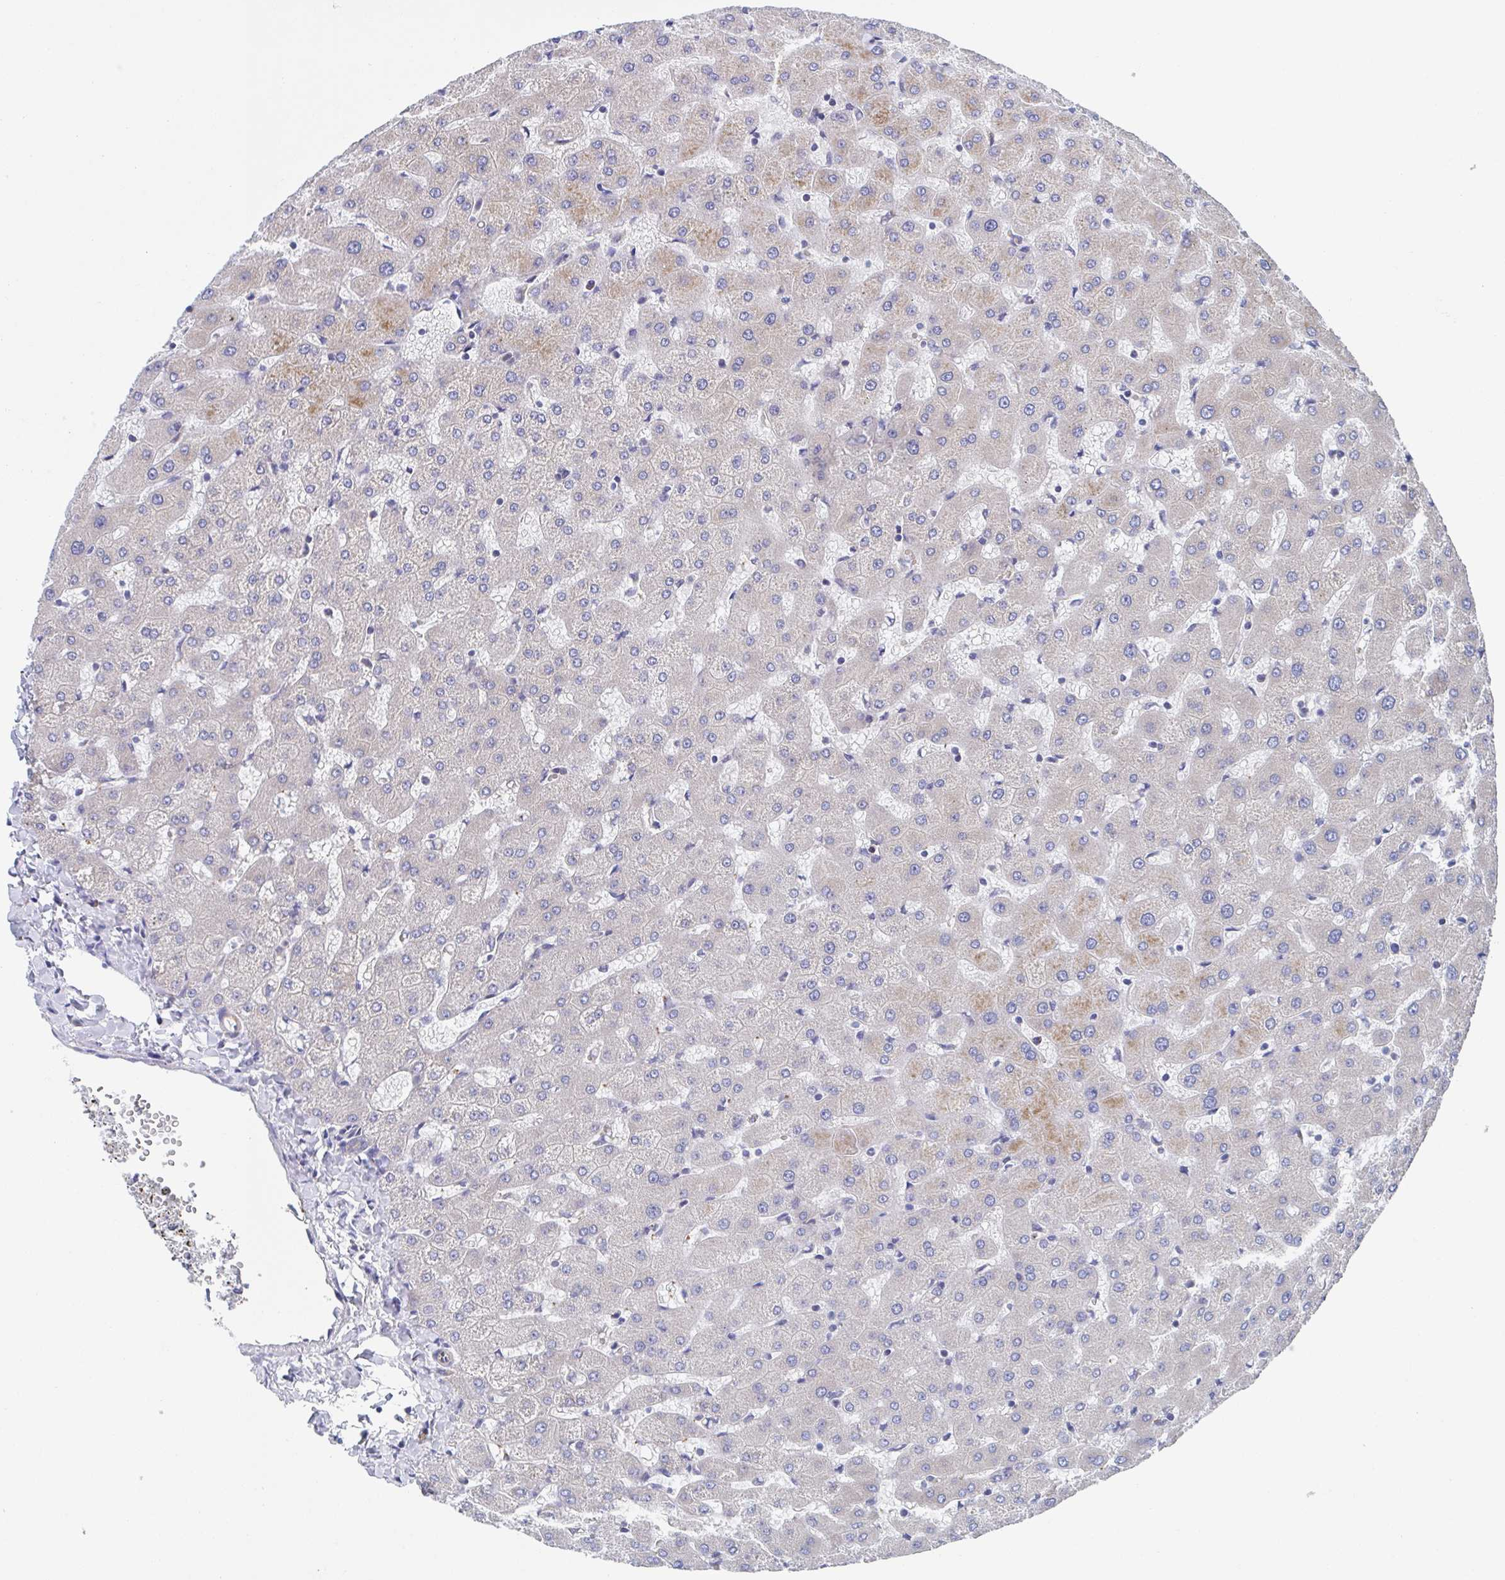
{"staining": {"intensity": "negative", "quantity": "none", "location": "none"}, "tissue": "liver", "cell_type": "Cholangiocytes", "image_type": "normal", "snomed": [{"axis": "morphology", "description": "Normal tissue, NOS"}, {"axis": "topography", "description": "Liver"}], "caption": "There is no significant expression in cholangiocytes of liver. The staining was performed using DAB to visualize the protein expression in brown, while the nuclei were stained in blue with hematoxylin (Magnification: 20x).", "gene": "KLC3", "patient": {"sex": "female", "age": 63}}